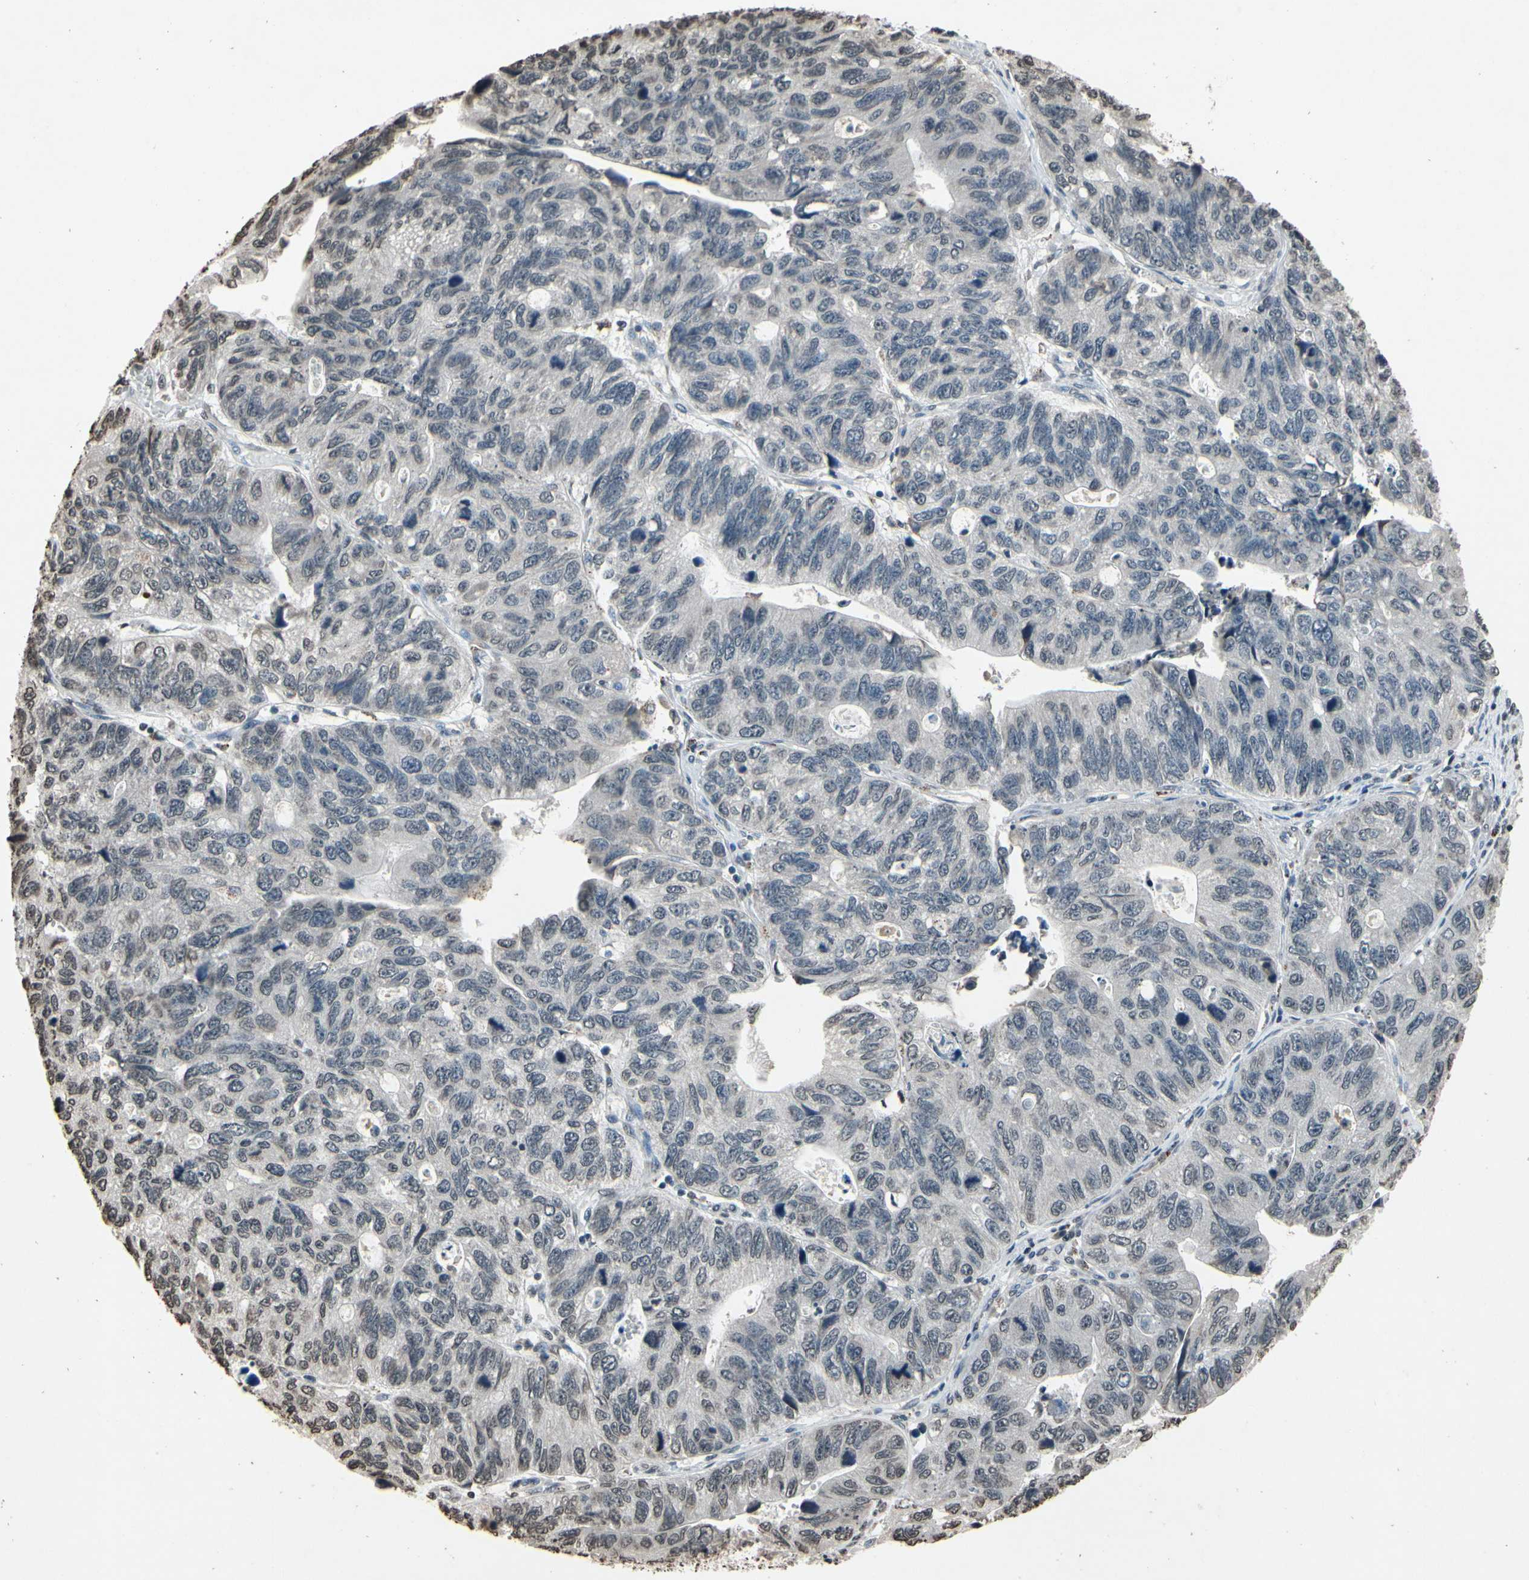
{"staining": {"intensity": "weak", "quantity": "25%-75%", "location": "cytoplasmic/membranous"}, "tissue": "stomach cancer", "cell_type": "Tumor cells", "image_type": "cancer", "snomed": [{"axis": "morphology", "description": "Adenocarcinoma, NOS"}, {"axis": "topography", "description": "Stomach"}], "caption": "There is low levels of weak cytoplasmic/membranous staining in tumor cells of stomach cancer (adenocarcinoma), as demonstrated by immunohistochemical staining (brown color).", "gene": "HIPK2", "patient": {"sex": "male", "age": 59}}